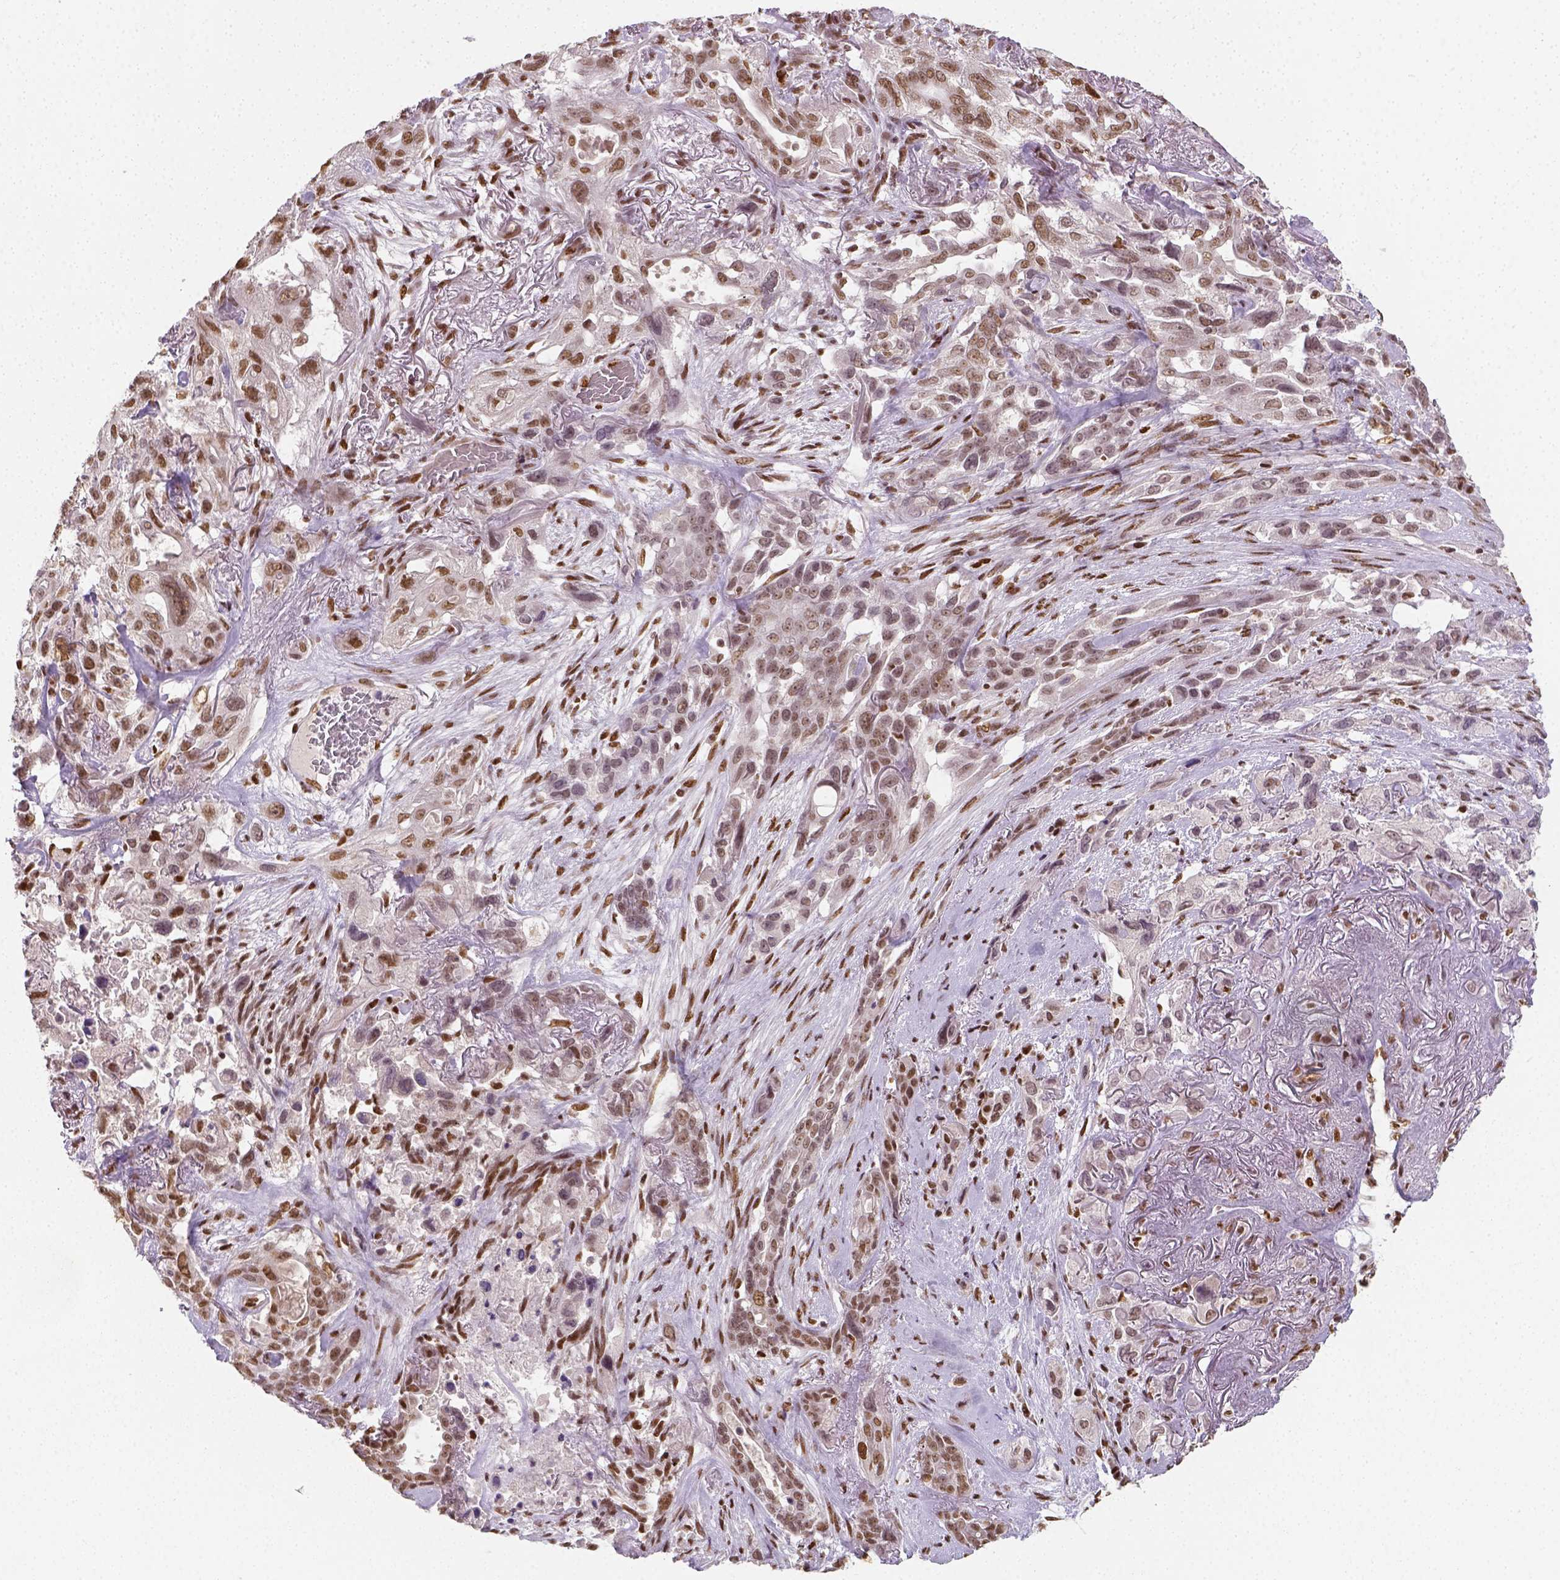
{"staining": {"intensity": "moderate", "quantity": ">75%", "location": "nuclear"}, "tissue": "lung cancer", "cell_type": "Tumor cells", "image_type": "cancer", "snomed": [{"axis": "morphology", "description": "Squamous cell carcinoma, NOS"}, {"axis": "topography", "description": "Lung"}], "caption": "High-power microscopy captured an immunohistochemistry image of lung cancer, revealing moderate nuclear positivity in approximately >75% of tumor cells.", "gene": "FANCE", "patient": {"sex": "female", "age": 70}}